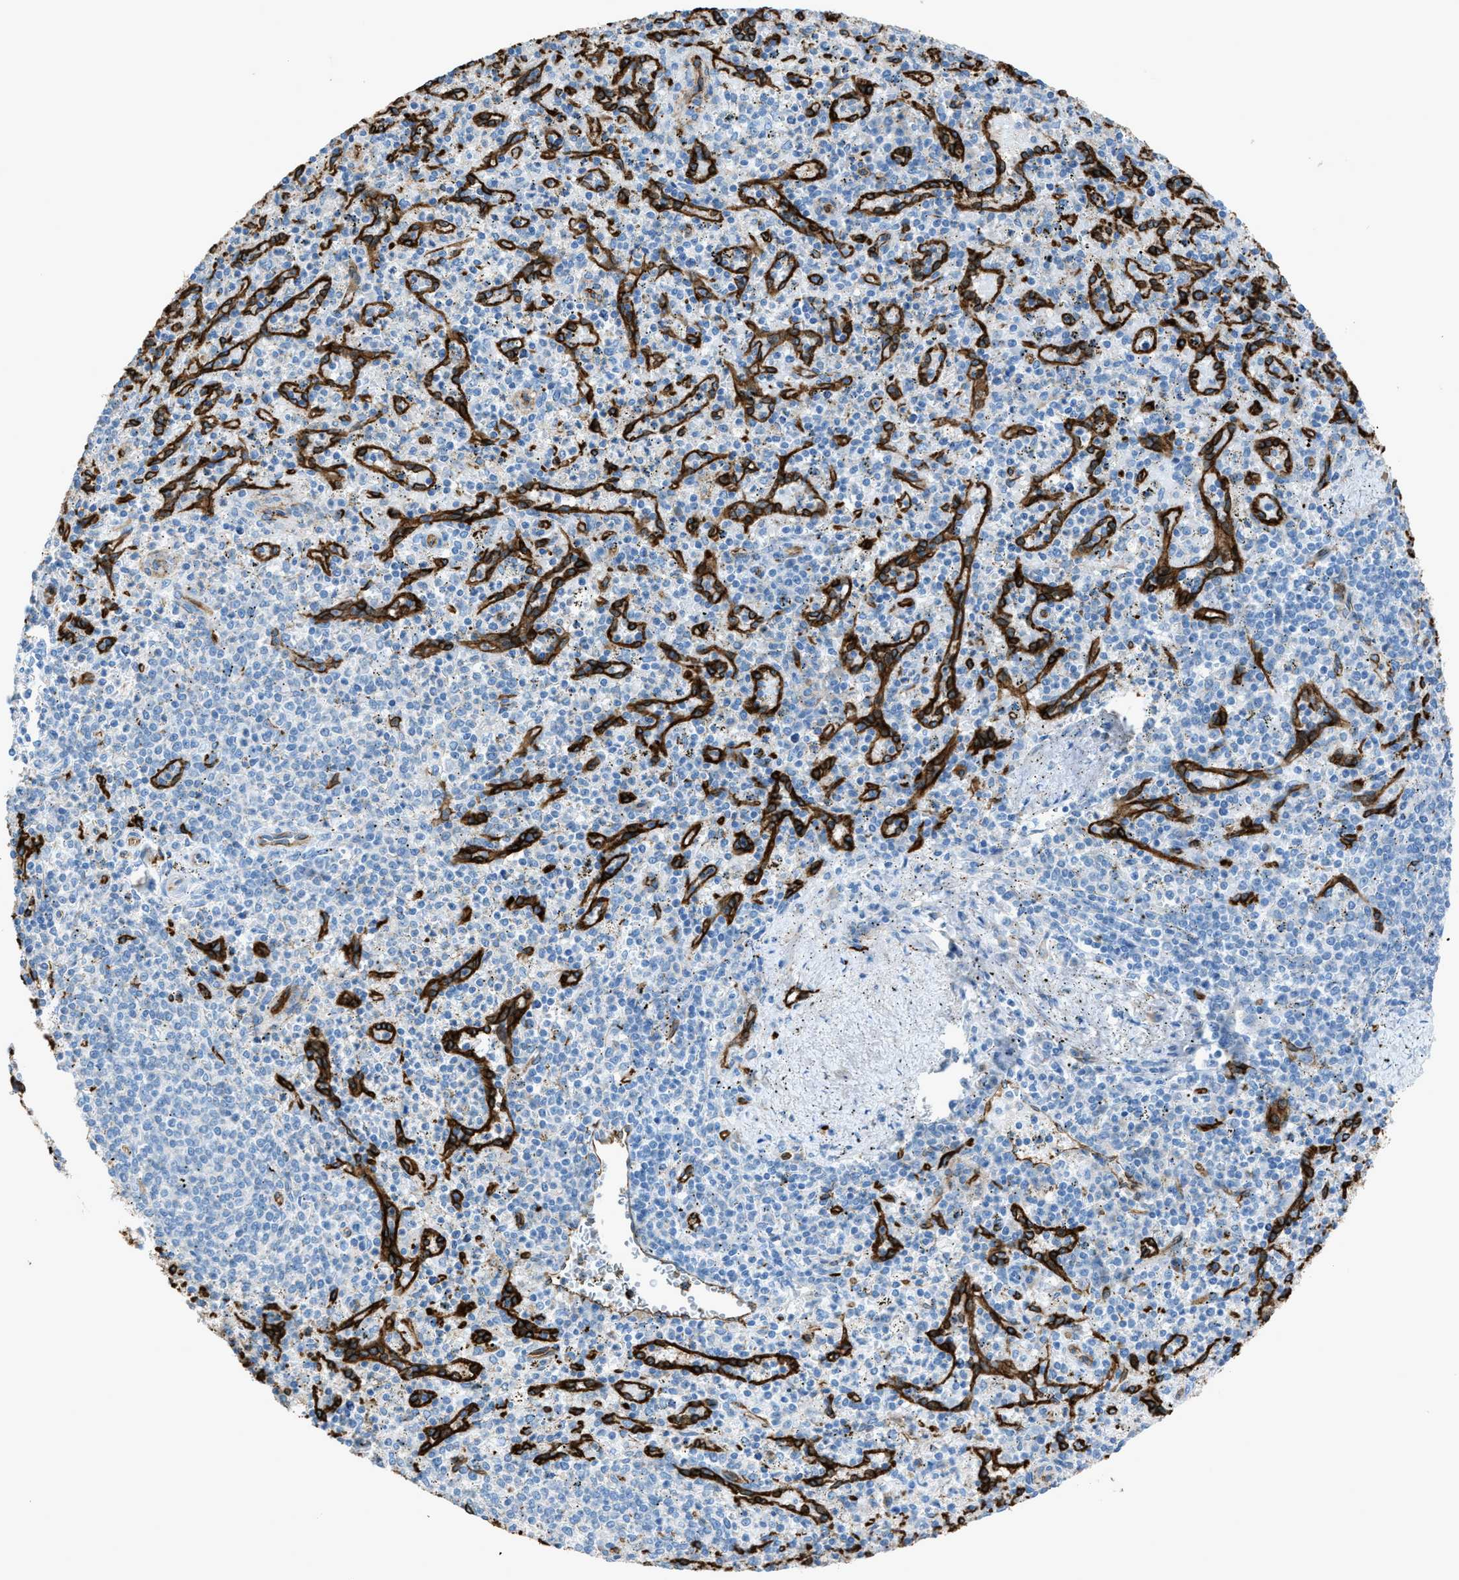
{"staining": {"intensity": "negative", "quantity": "none", "location": "none"}, "tissue": "spleen", "cell_type": "Cells in red pulp", "image_type": "normal", "snomed": [{"axis": "morphology", "description": "Normal tissue, NOS"}, {"axis": "topography", "description": "Spleen"}], "caption": "IHC of unremarkable spleen reveals no staining in cells in red pulp.", "gene": "SLC22A15", "patient": {"sex": "male", "age": 72}}